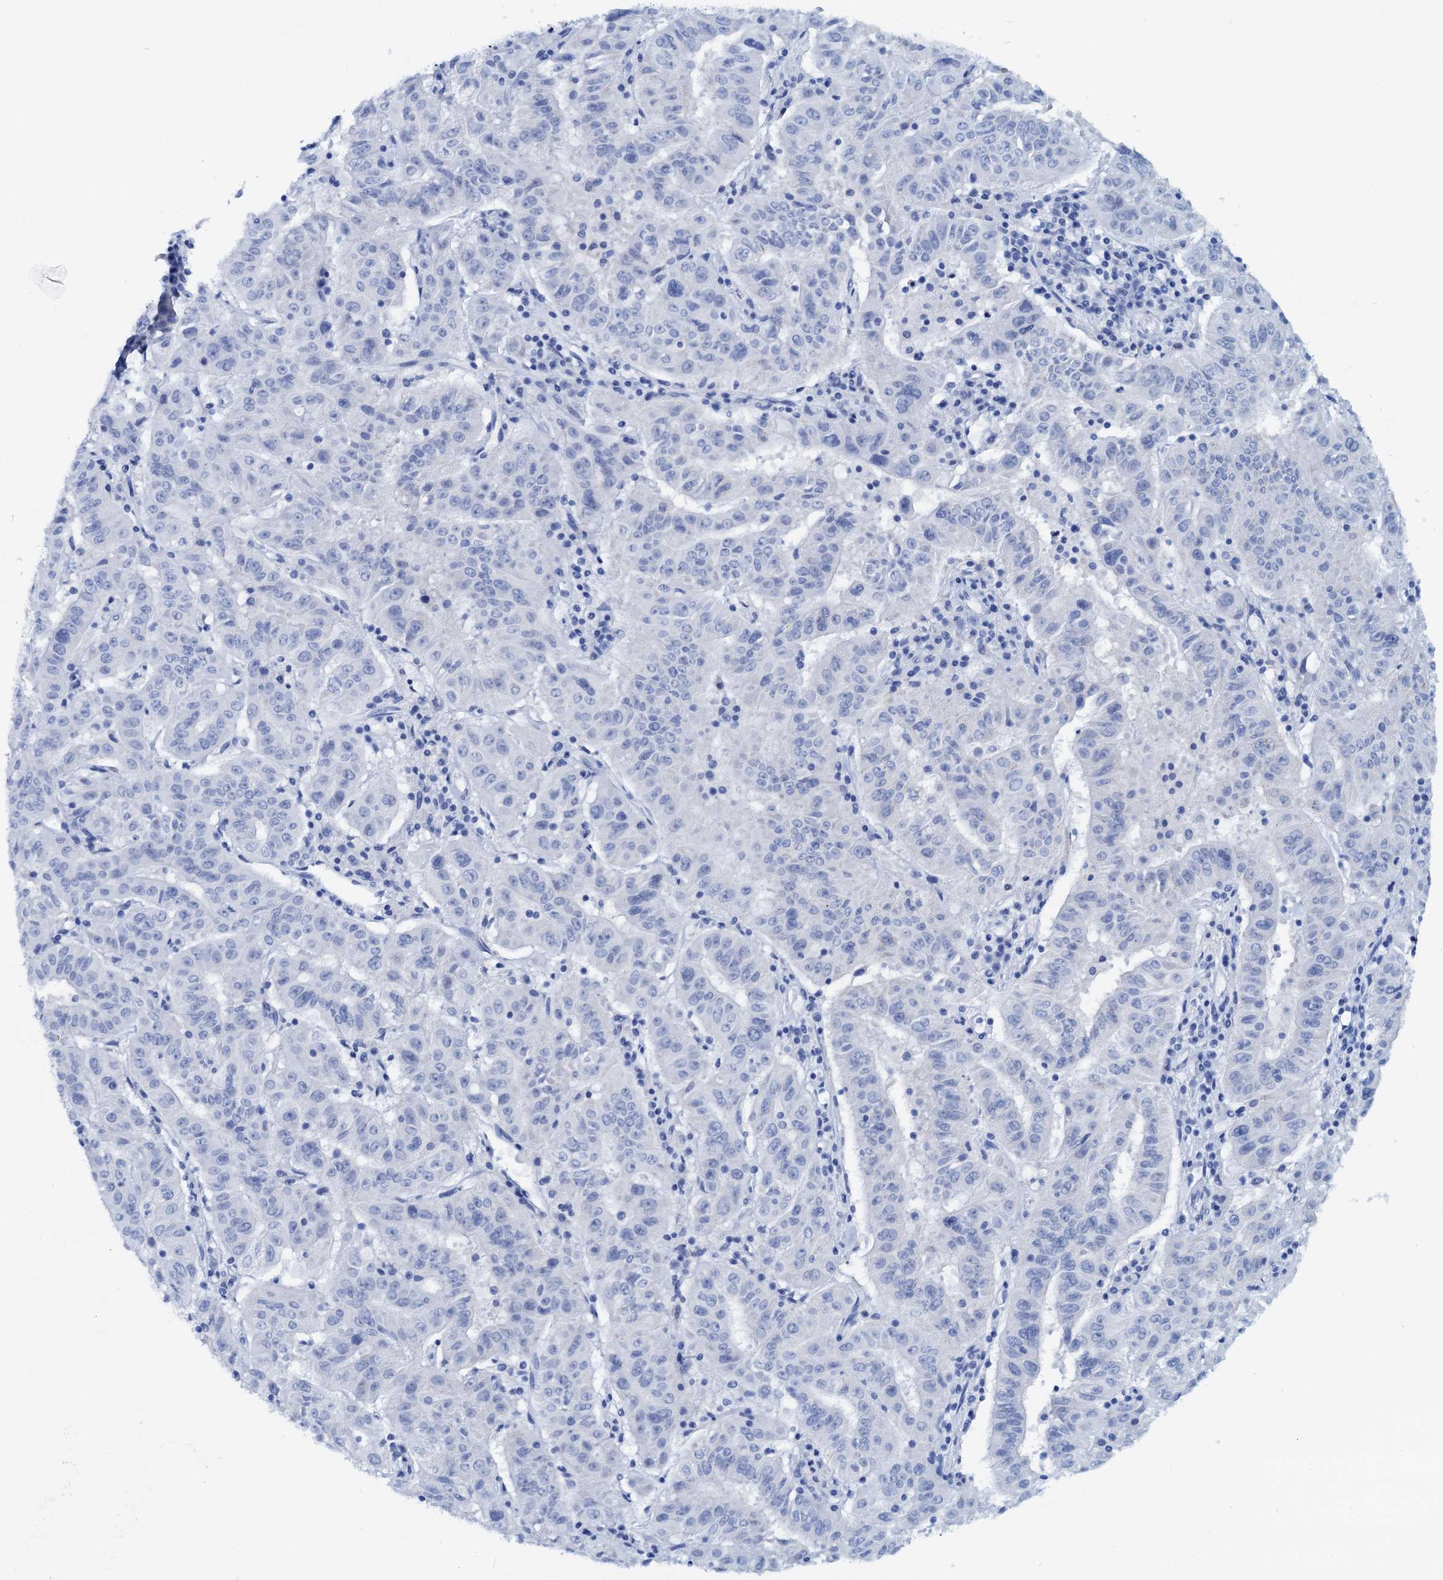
{"staining": {"intensity": "negative", "quantity": "none", "location": "none"}, "tissue": "pancreatic cancer", "cell_type": "Tumor cells", "image_type": "cancer", "snomed": [{"axis": "morphology", "description": "Adenocarcinoma, NOS"}, {"axis": "topography", "description": "Pancreas"}], "caption": "The image displays no significant positivity in tumor cells of adenocarcinoma (pancreatic).", "gene": "PTGES3", "patient": {"sex": "male", "age": 63}}